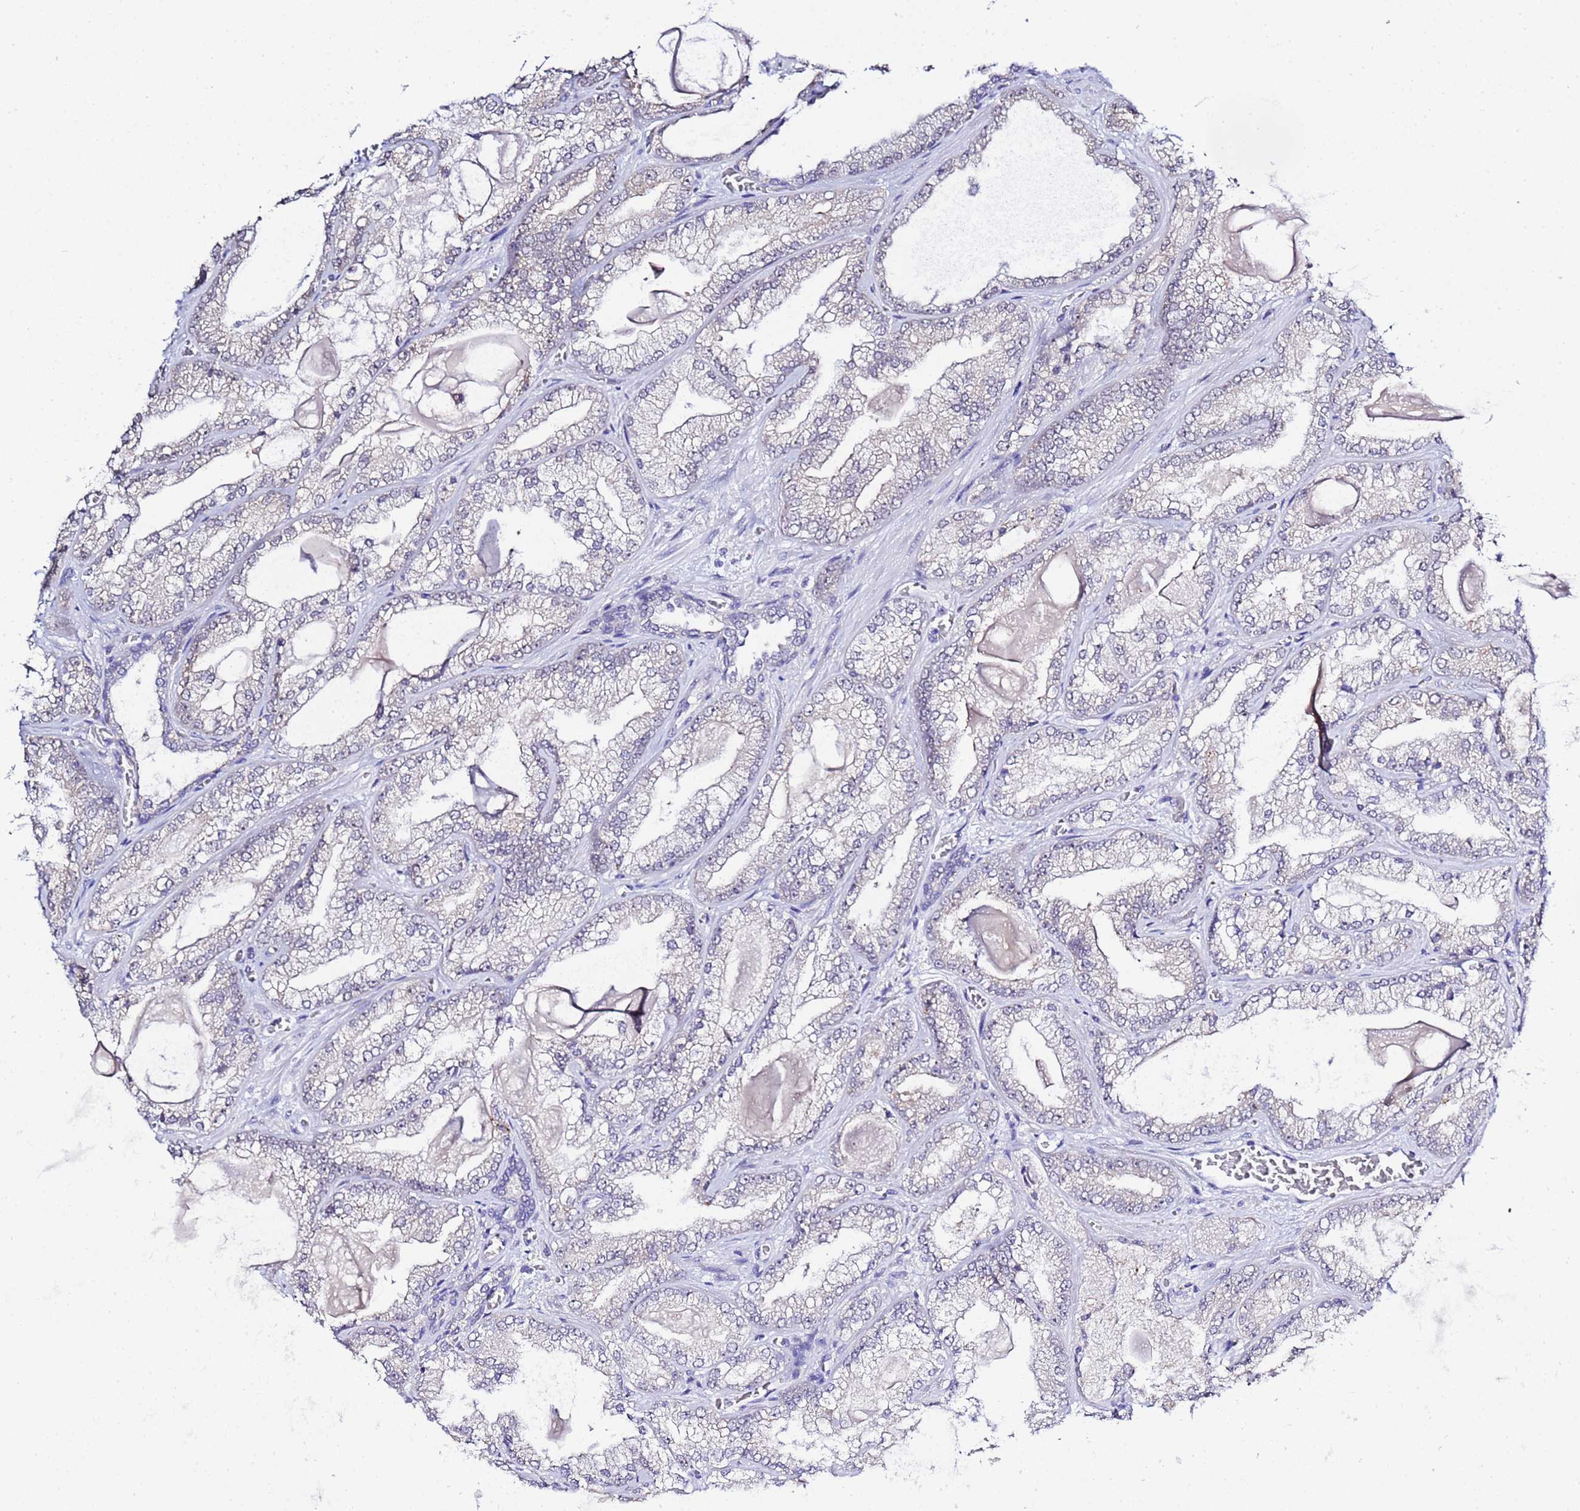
{"staining": {"intensity": "negative", "quantity": "none", "location": "none"}, "tissue": "prostate cancer", "cell_type": "Tumor cells", "image_type": "cancer", "snomed": [{"axis": "morphology", "description": "Adenocarcinoma, Low grade"}, {"axis": "topography", "description": "Prostate"}], "caption": "This is an immunohistochemistry photomicrograph of prostate cancer (adenocarcinoma (low-grade)). There is no staining in tumor cells.", "gene": "ACTL6B", "patient": {"sex": "male", "age": 57}}